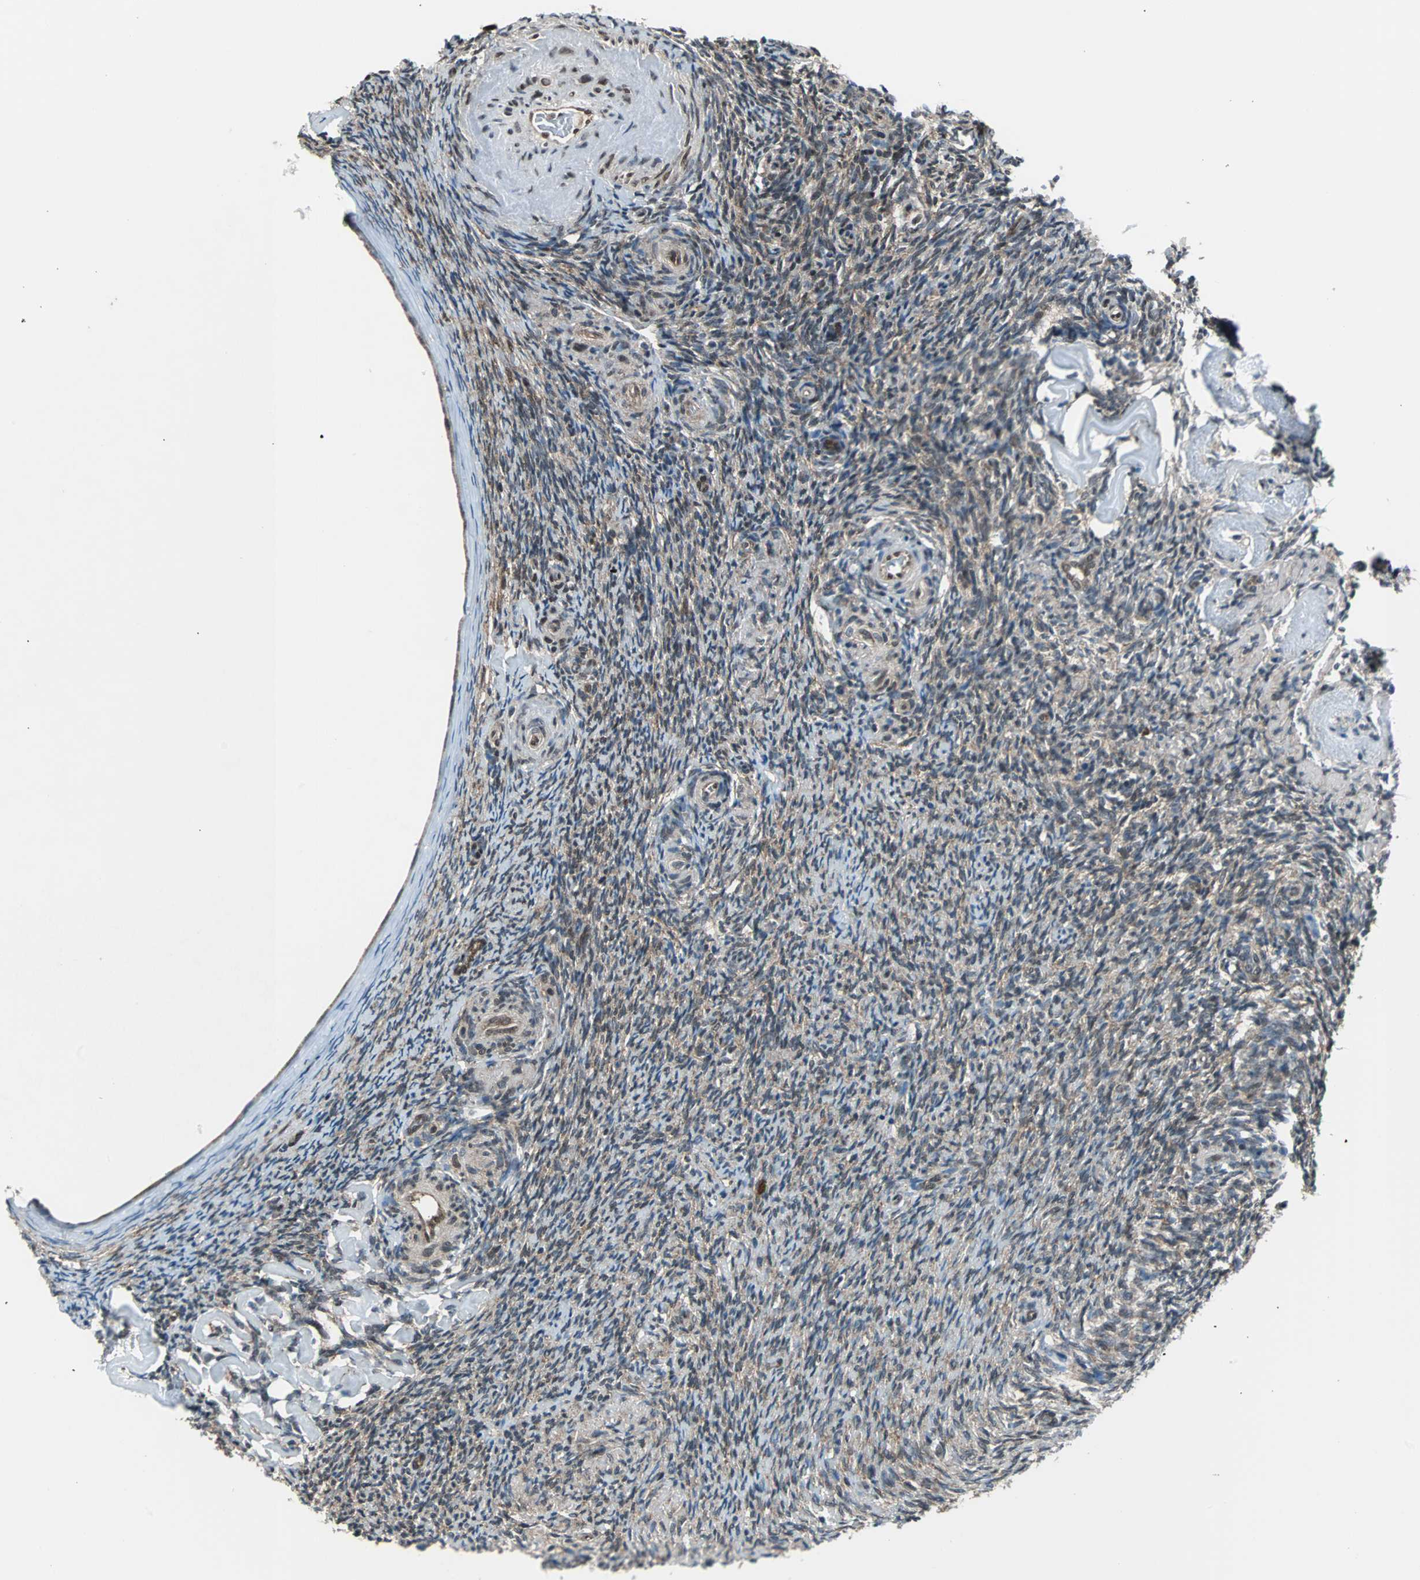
{"staining": {"intensity": "weak", "quantity": ">75%", "location": "cytoplasmic/membranous"}, "tissue": "ovary", "cell_type": "Ovarian stroma cells", "image_type": "normal", "snomed": [{"axis": "morphology", "description": "Normal tissue, NOS"}, {"axis": "topography", "description": "Ovary"}], "caption": "Immunohistochemistry (IHC) histopathology image of benign ovary: human ovary stained using immunohistochemistry demonstrates low levels of weak protein expression localized specifically in the cytoplasmic/membranous of ovarian stroma cells, appearing as a cytoplasmic/membranous brown color.", "gene": "VCP", "patient": {"sex": "female", "age": 60}}